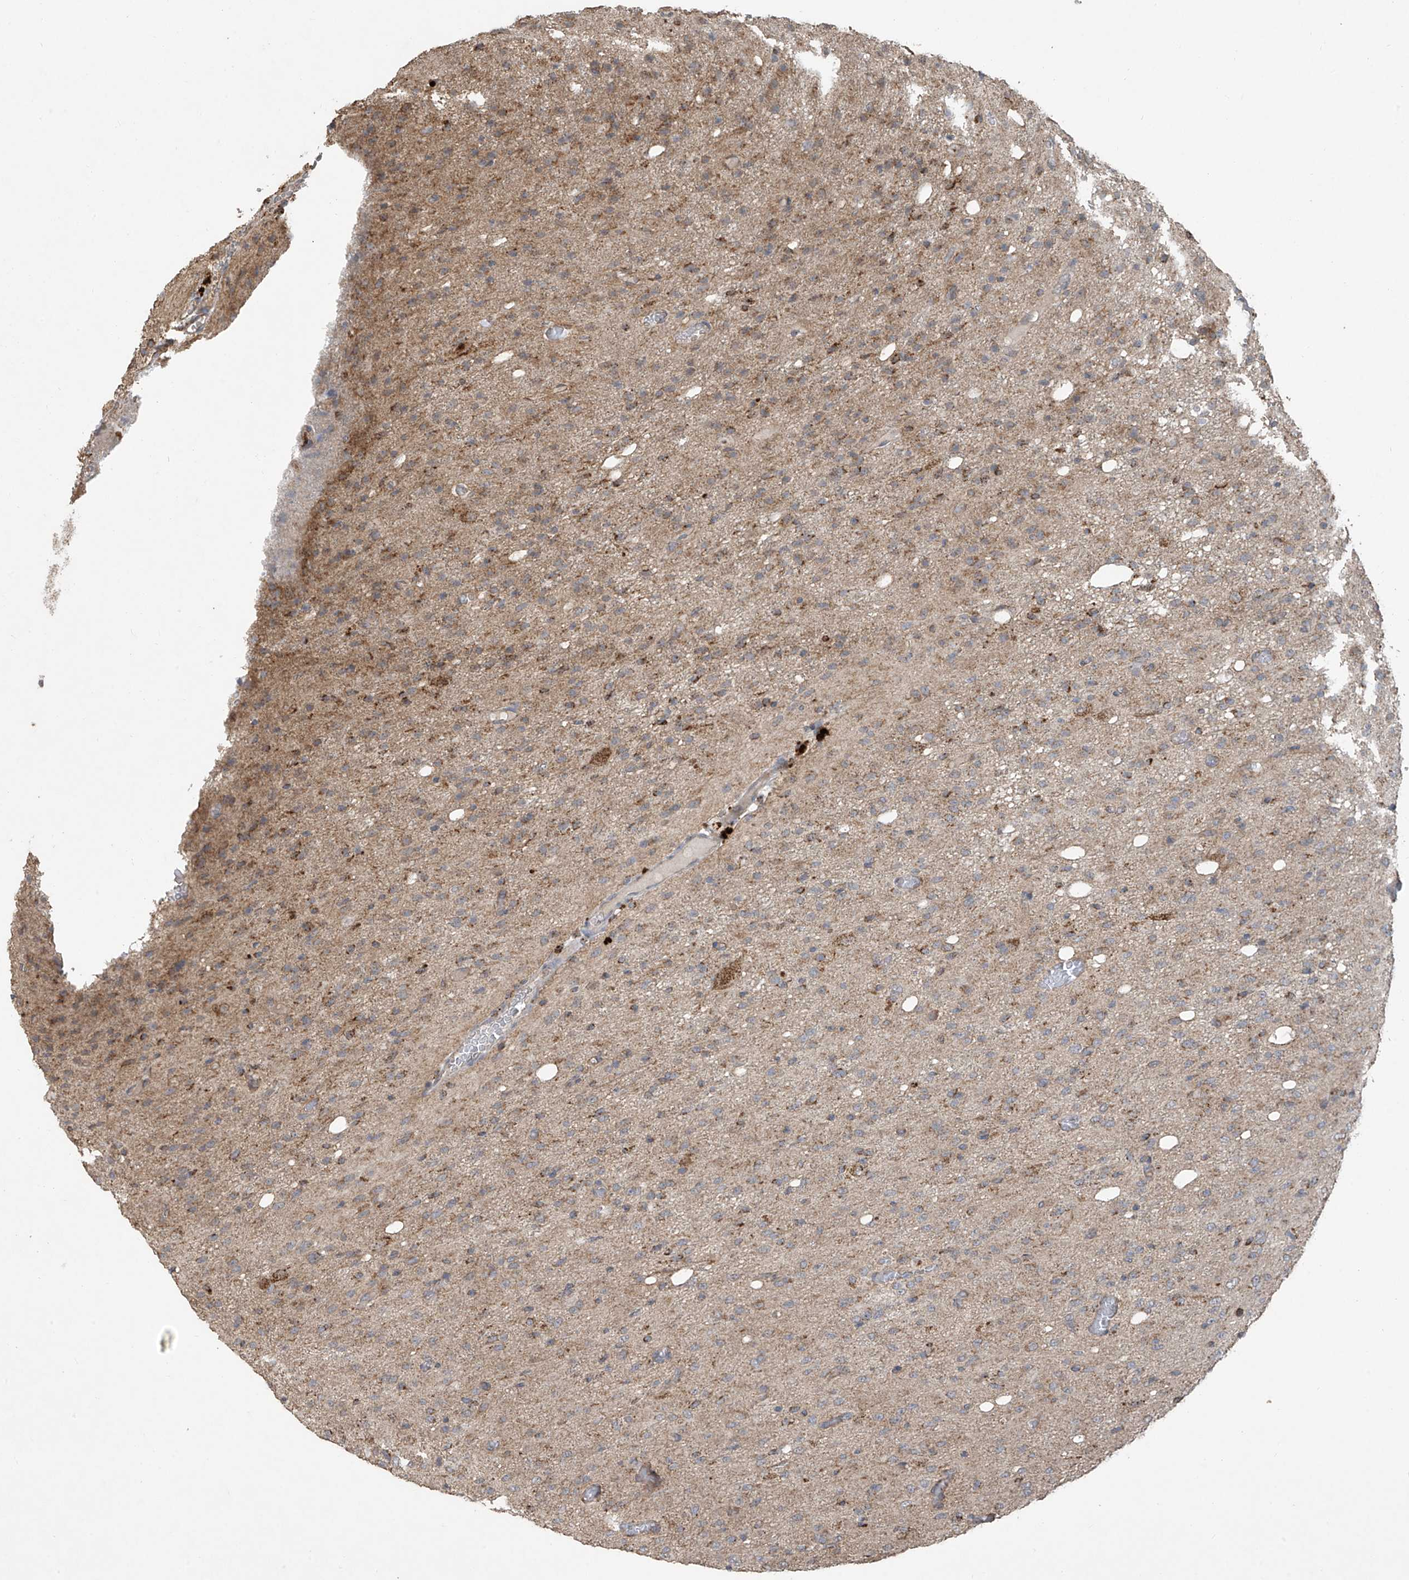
{"staining": {"intensity": "moderate", "quantity": ">75%", "location": "cytoplasmic/membranous"}, "tissue": "glioma", "cell_type": "Tumor cells", "image_type": "cancer", "snomed": [{"axis": "morphology", "description": "Glioma, malignant, High grade"}, {"axis": "topography", "description": "Brain"}], "caption": "A high-resolution photomicrograph shows IHC staining of high-grade glioma (malignant), which reveals moderate cytoplasmic/membranous positivity in approximately >75% of tumor cells. (DAB IHC, brown staining for protein, blue staining for nuclei).", "gene": "UQCC1", "patient": {"sex": "female", "age": 59}}